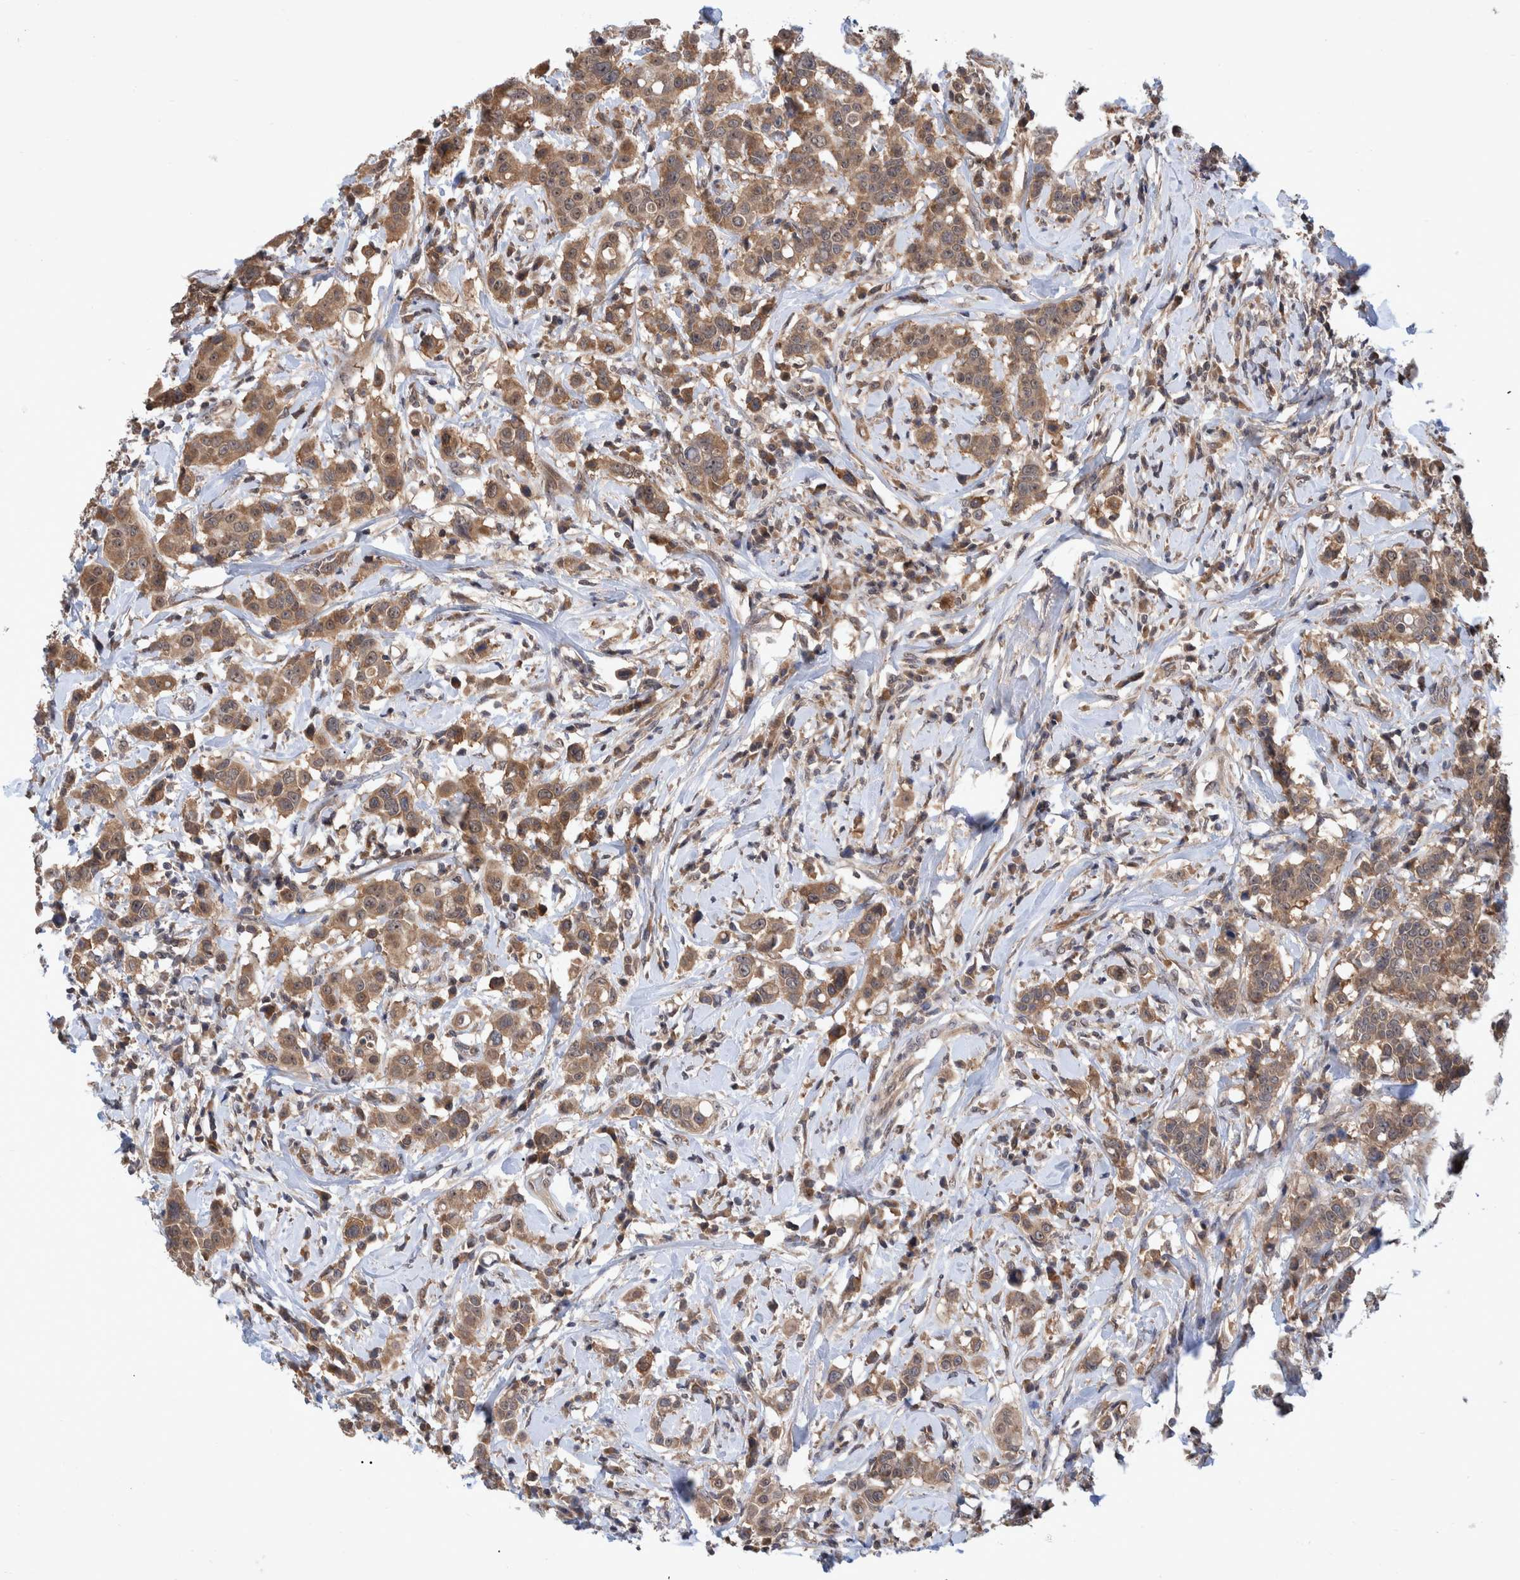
{"staining": {"intensity": "moderate", "quantity": ">75%", "location": "cytoplasmic/membranous"}, "tissue": "breast cancer", "cell_type": "Tumor cells", "image_type": "cancer", "snomed": [{"axis": "morphology", "description": "Duct carcinoma"}, {"axis": "topography", "description": "Breast"}], "caption": "Moderate cytoplasmic/membranous protein expression is present in approximately >75% of tumor cells in intraductal carcinoma (breast).", "gene": "PLPBP", "patient": {"sex": "female", "age": 27}}